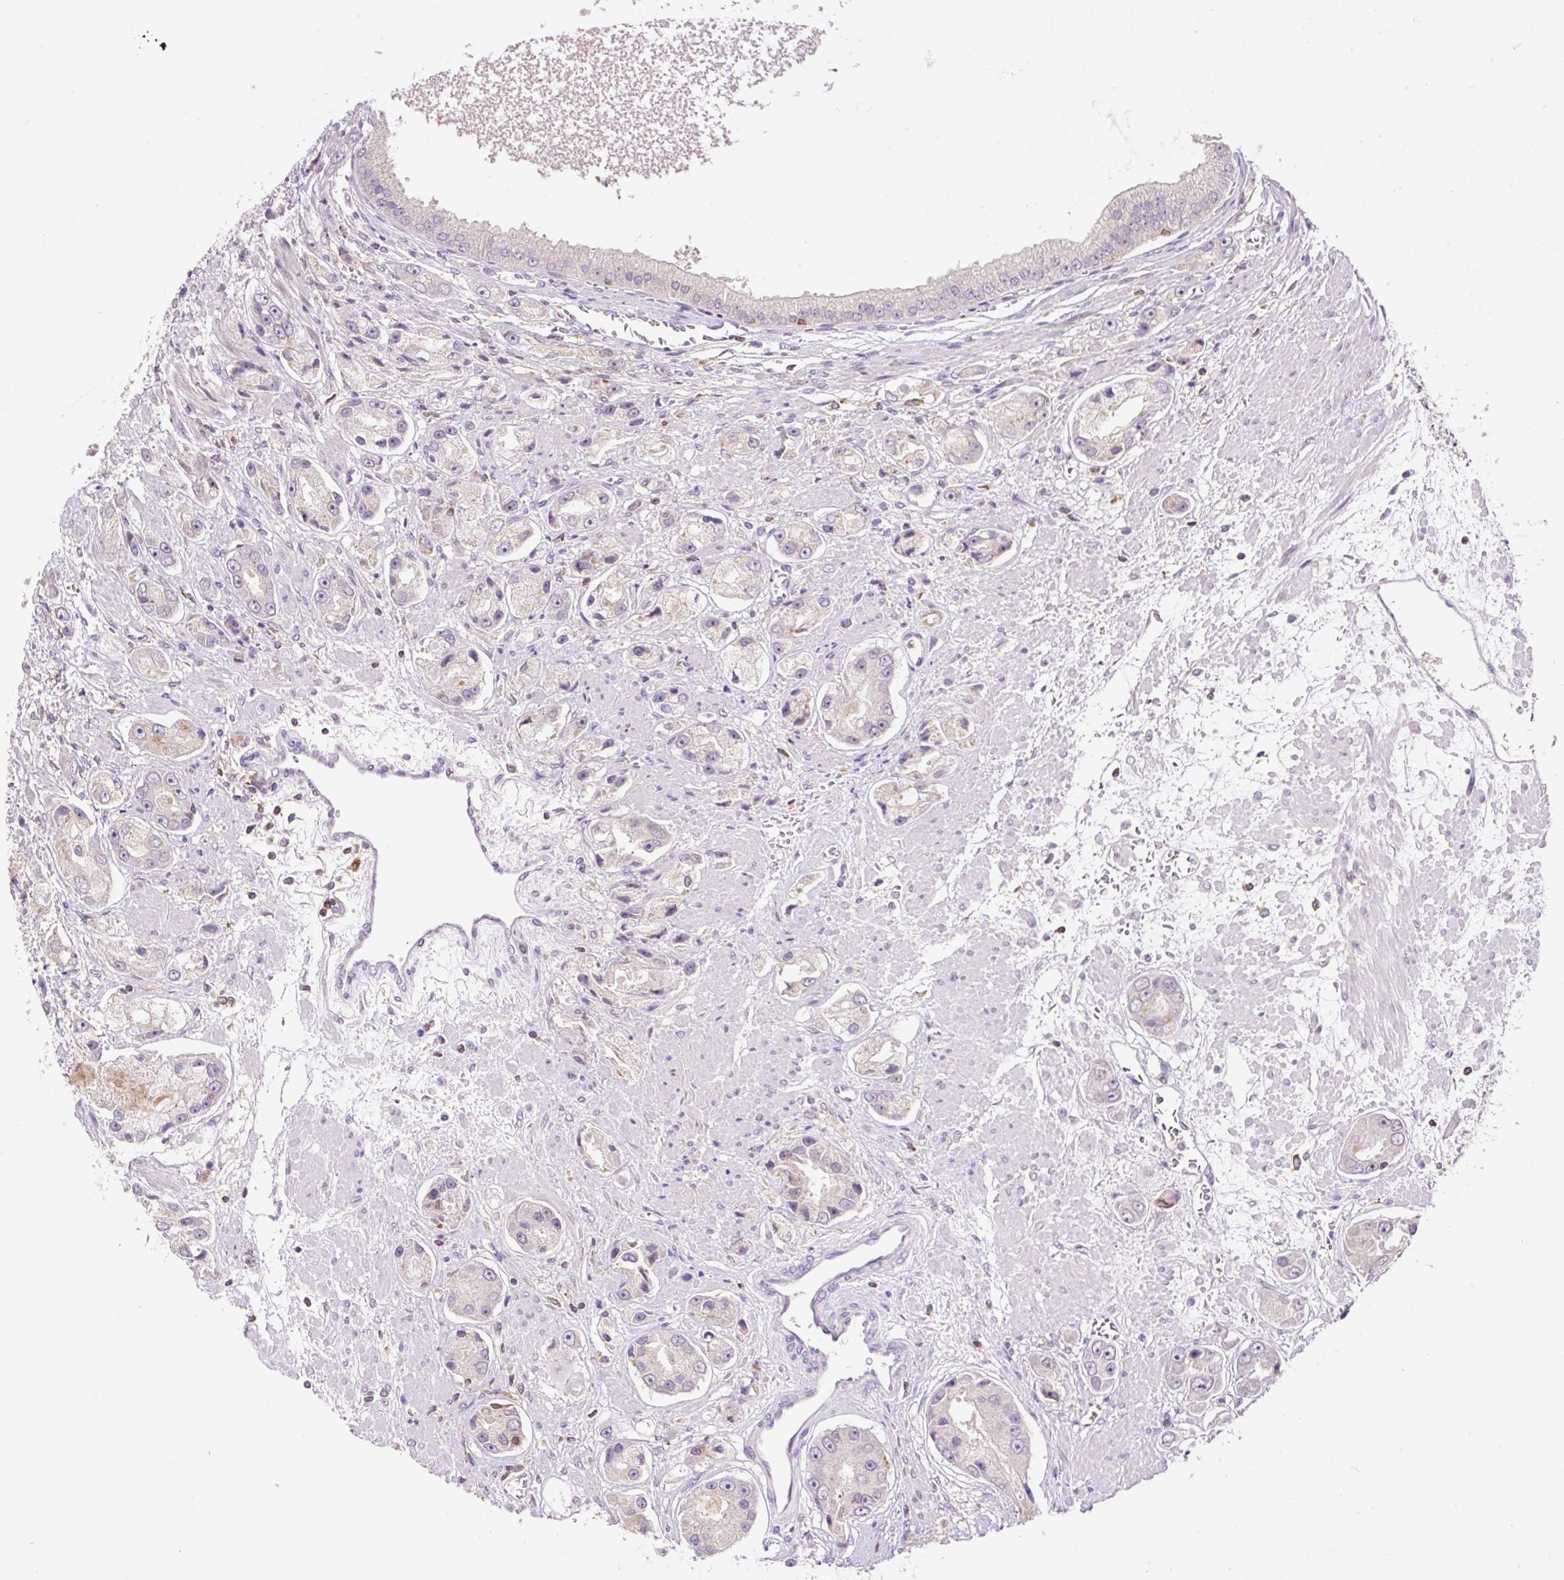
{"staining": {"intensity": "weak", "quantity": "<25%", "location": "cytoplasmic/membranous"}, "tissue": "prostate cancer", "cell_type": "Tumor cells", "image_type": "cancer", "snomed": [{"axis": "morphology", "description": "Adenocarcinoma, High grade"}, {"axis": "topography", "description": "Prostate"}], "caption": "Tumor cells show no significant expression in high-grade adenocarcinoma (prostate).", "gene": "CARD11", "patient": {"sex": "male", "age": 67}}